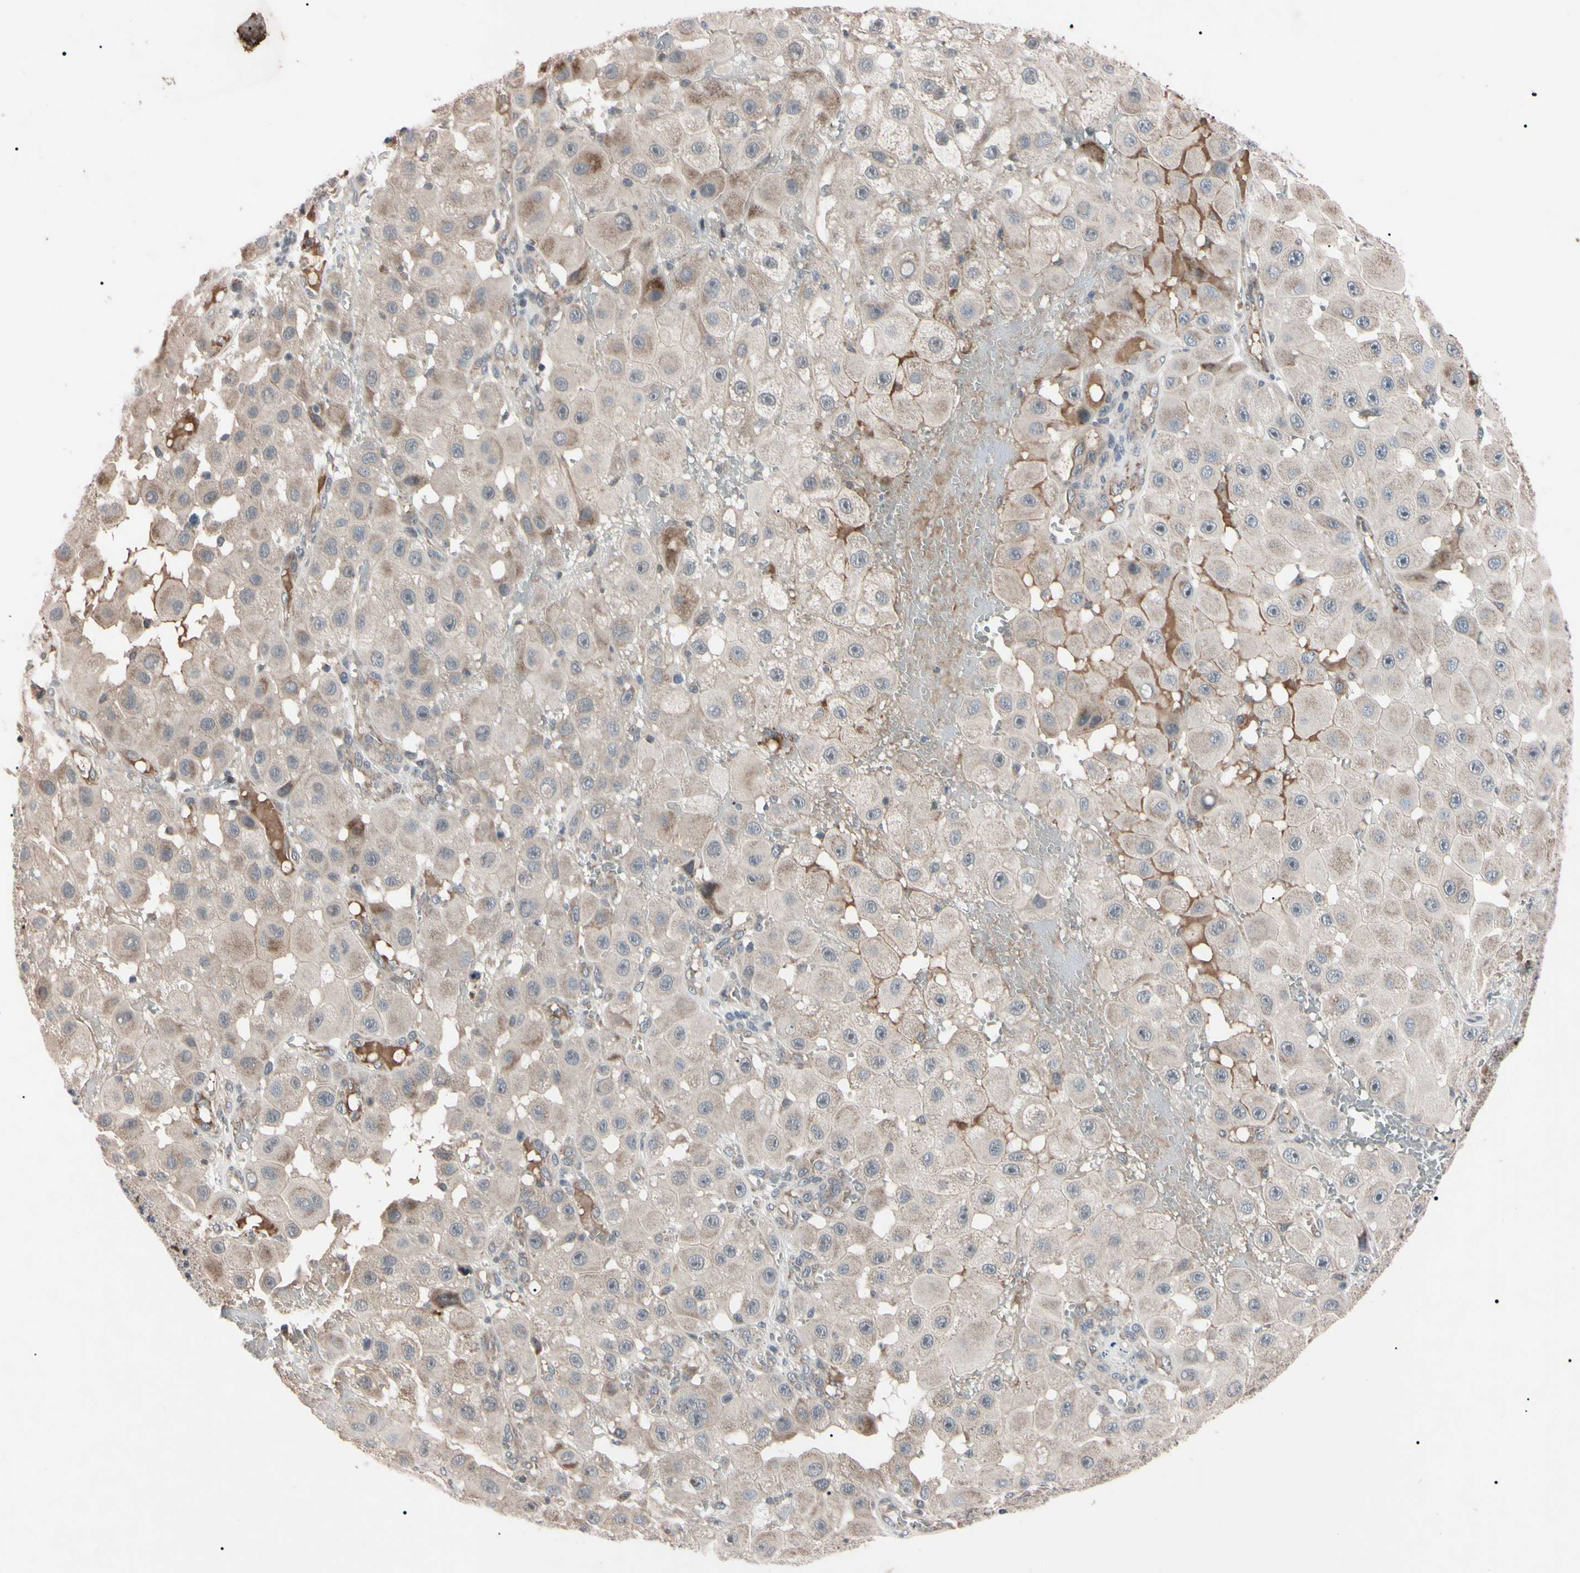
{"staining": {"intensity": "weak", "quantity": "25%-75%", "location": "cytoplasmic/membranous"}, "tissue": "melanoma", "cell_type": "Tumor cells", "image_type": "cancer", "snomed": [{"axis": "morphology", "description": "Malignant melanoma, NOS"}, {"axis": "topography", "description": "Skin"}], "caption": "Immunohistochemistry histopathology image of melanoma stained for a protein (brown), which shows low levels of weak cytoplasmic/membranous staining in about 25%-75% of tumor cells.", "gene": "TNFRSF1A", "patient": {"sex": "female", "age": 81}}